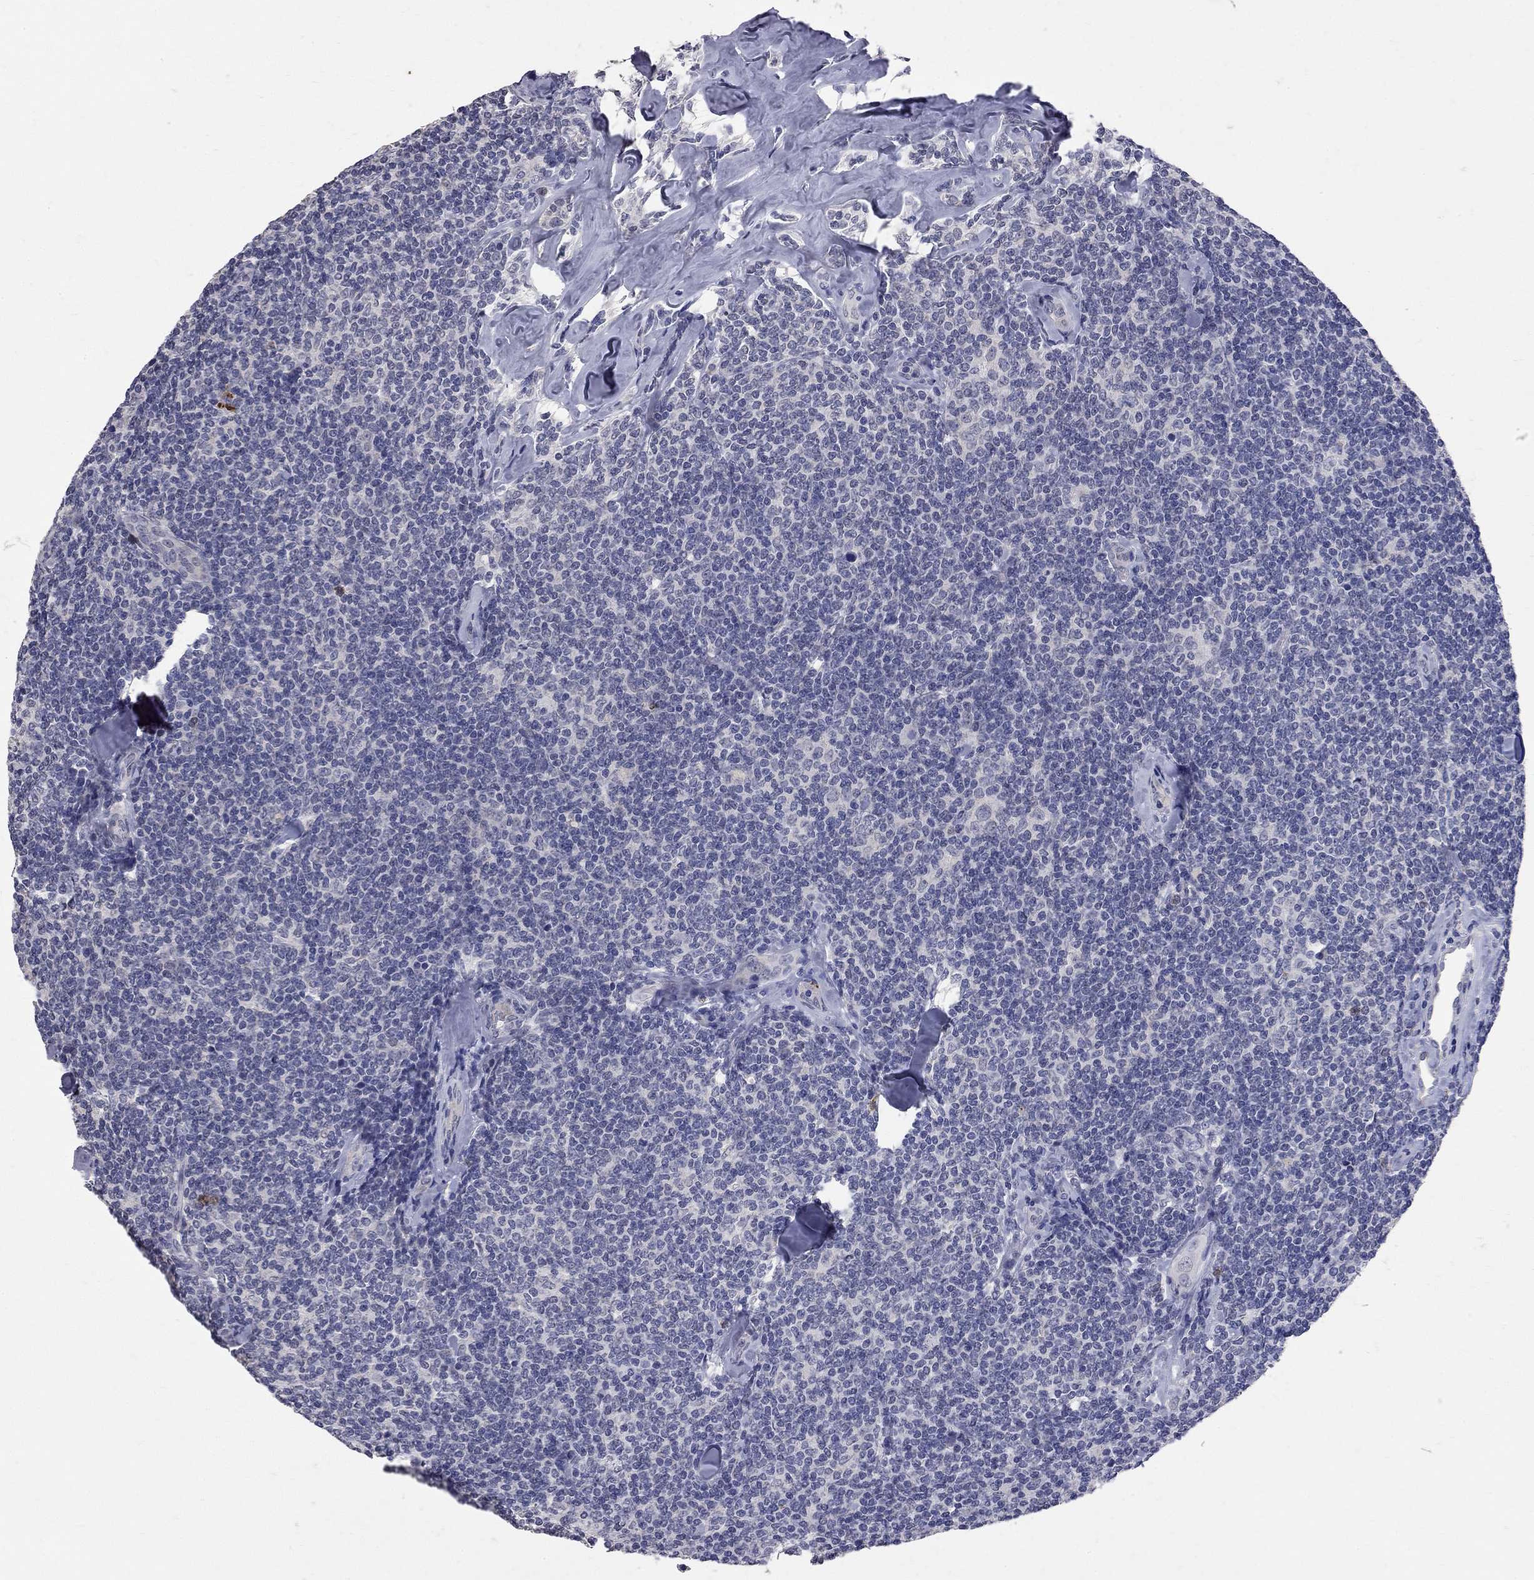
{"staining": {"intensity": "negative", "quantity": "none", "location": "none"}, "tissue": "lymphoma", "cell_type": "Tumor cells", "image_type": "cancer", "snomed": [{"axis": "morphology", "description": "Malignant lymphoma, non-Hodgkin's type, Low grade"}, {"axis": "topography", "description": "Lymph node"}], "caption": "The photomicrograph shows no staining of tumor cells in low-grade malignant lymphoma, non-Hodgkin's type.", "gene": "NOS2", "patient": {"sex": "female", "age": 56}}